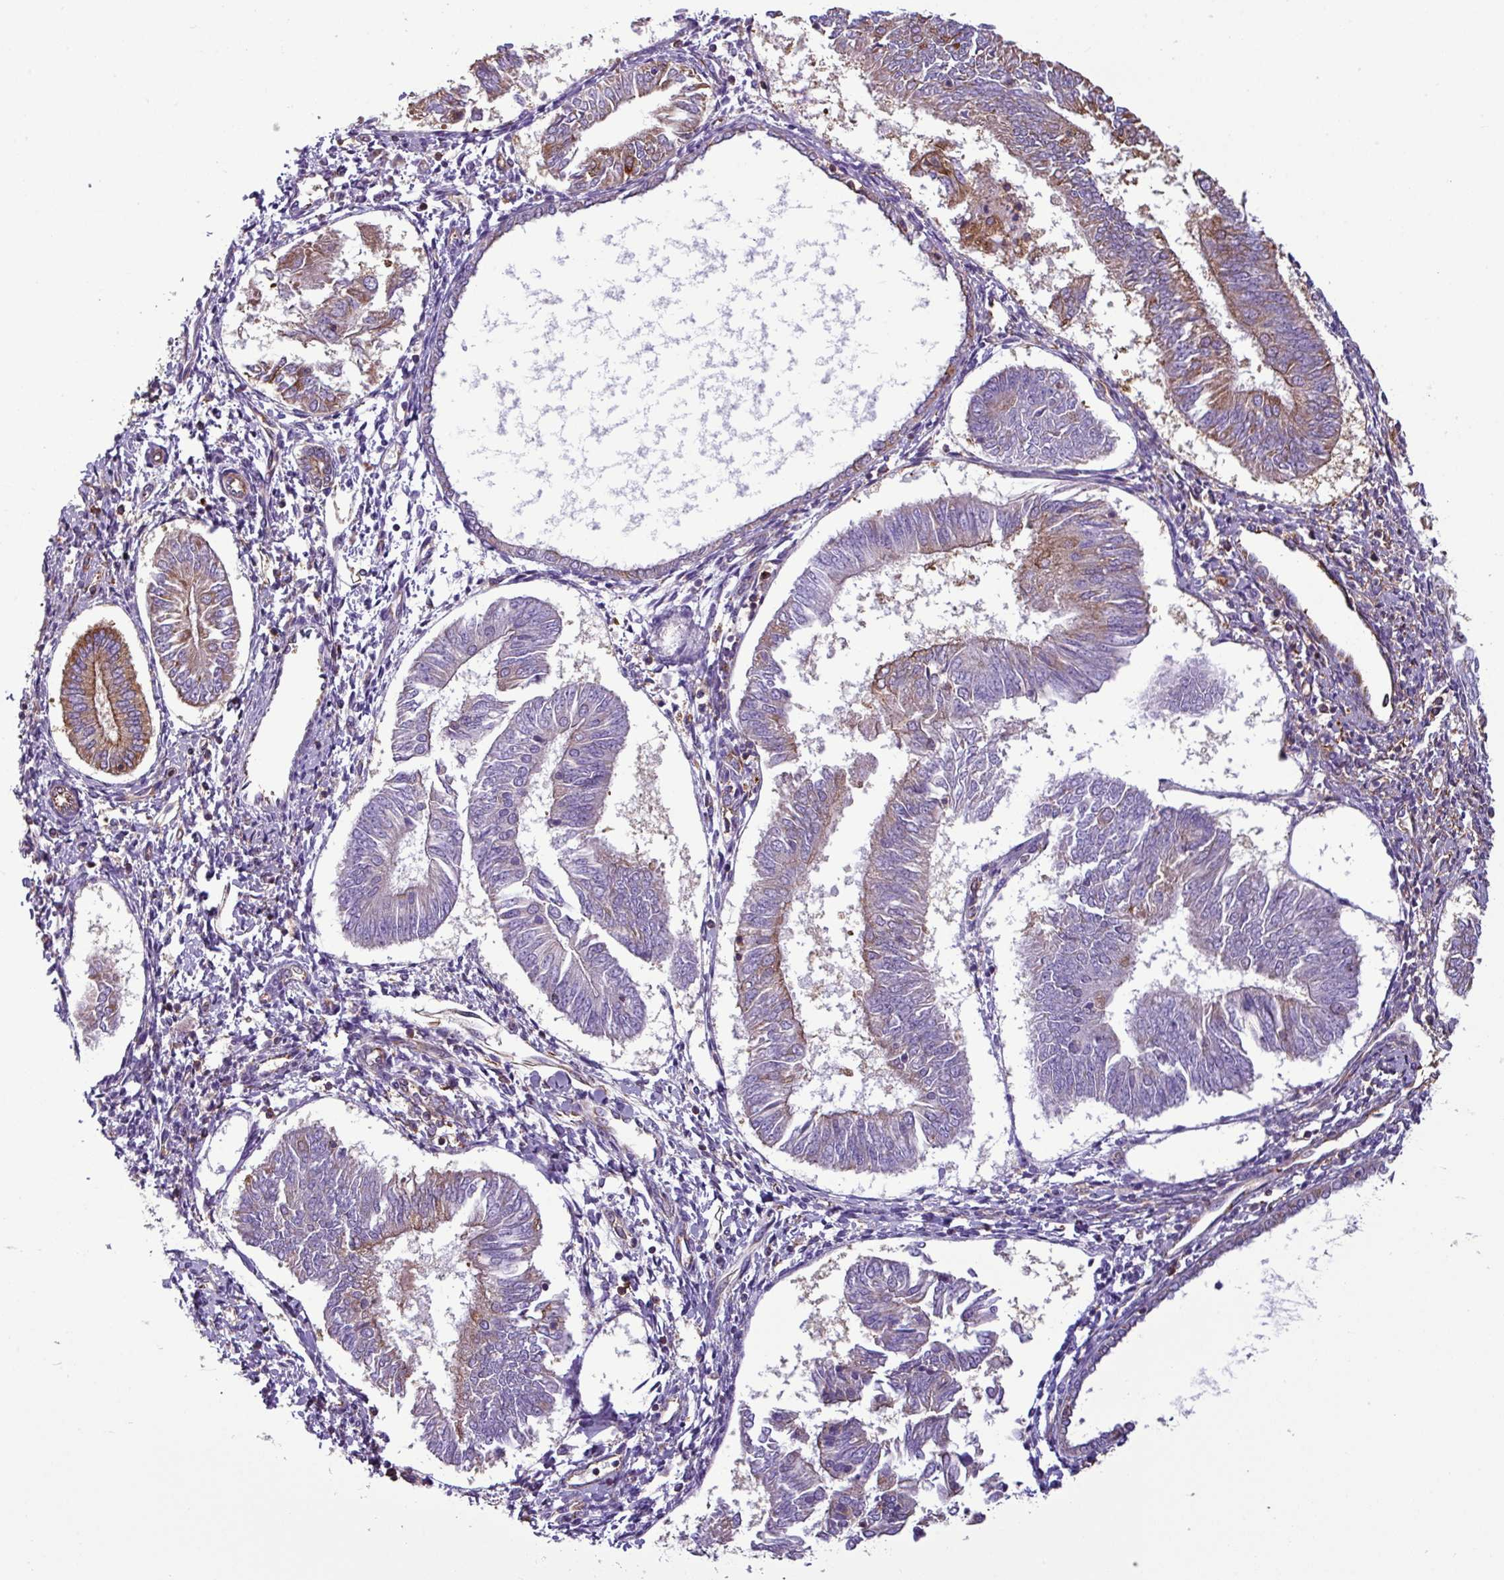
{"staining": {"intensity": "moderate", "quantity": "25%-75%", "location": "cytoplasmic/membranous"}, "tissue": "endometrial cancer", "cell_type": "Tumor cells", "image_type": "cancer", "snomed": [{"axis": "morphology", "description": "Adenocarcinoma, NOS"}, {"axis": "topography", "description": "Endometrium"}], "caption": "Immunohistochemistry (DAB (3,3'-diaminobenzidine)) staining of endometrial adenocarcinoma reveals moderate cytoplasmic/membranous protein staining in about 25%-75% of tumor cells. (Brightfield microscopy of DAB IHC at high magnification).", "gene": "XNDC1N", "patient": {"sex": "female", "age": 58}}